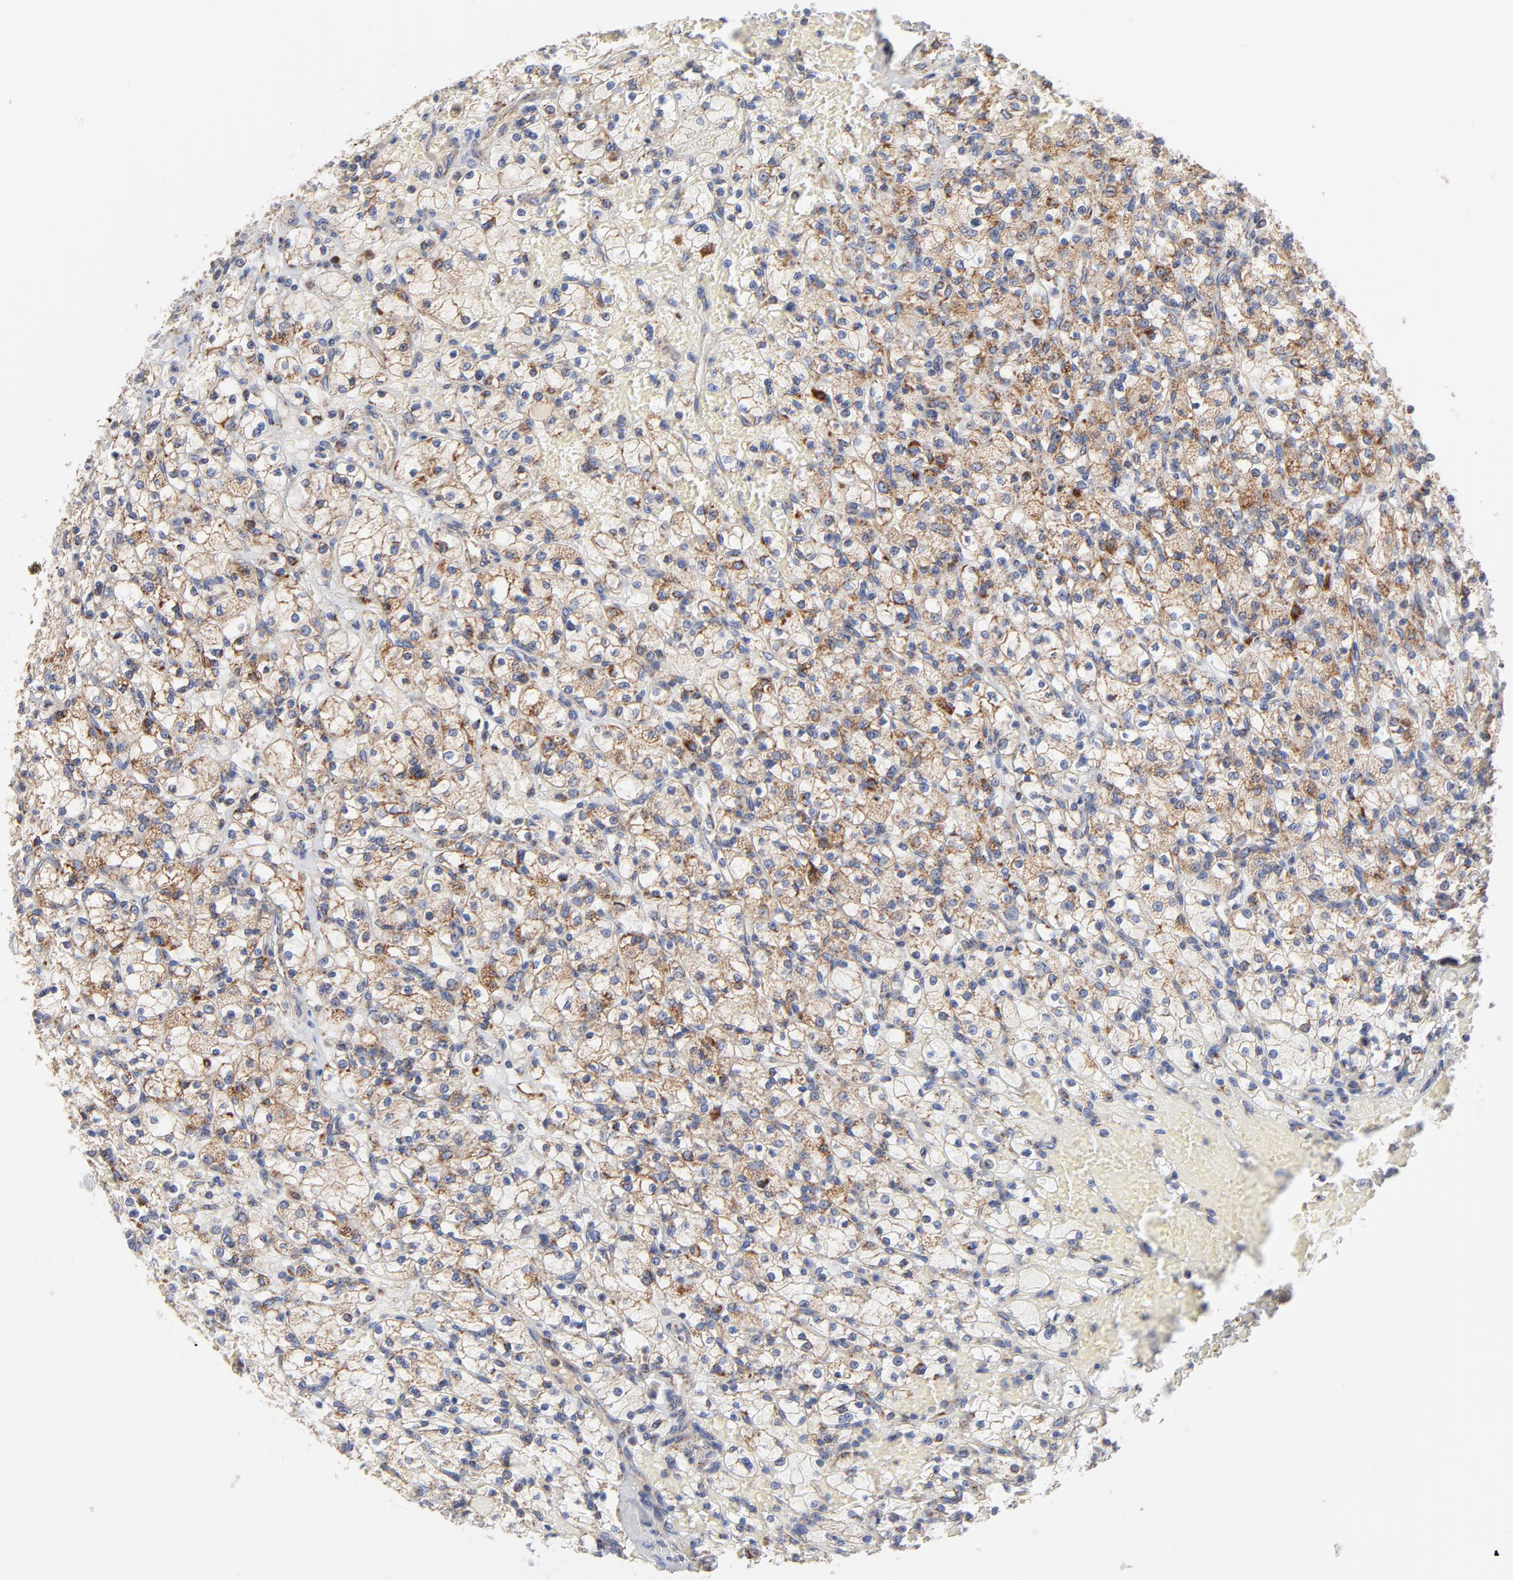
{"staining": {"intensity": "moderate", "quantity": ">75%", "location": "cytoplasmic/membranous"}, "tissue": "renal cancer", "cell_type": "Tumor cells", "image_type": "cancer", "snomed": [{"axis": "morphology", "description": "Adenocarcinoma, NOS"}, {"axis": "topography", "description": "Kidney"}], "caption": "Moderate cytoplasmic/membranous staining for a protein is appreciated in about >75% of tumor cells of renal adenocarcinoma using immunohistochemistry.", "gene": "DIABLO", "patient": {"sex": "female", "age": 83}}